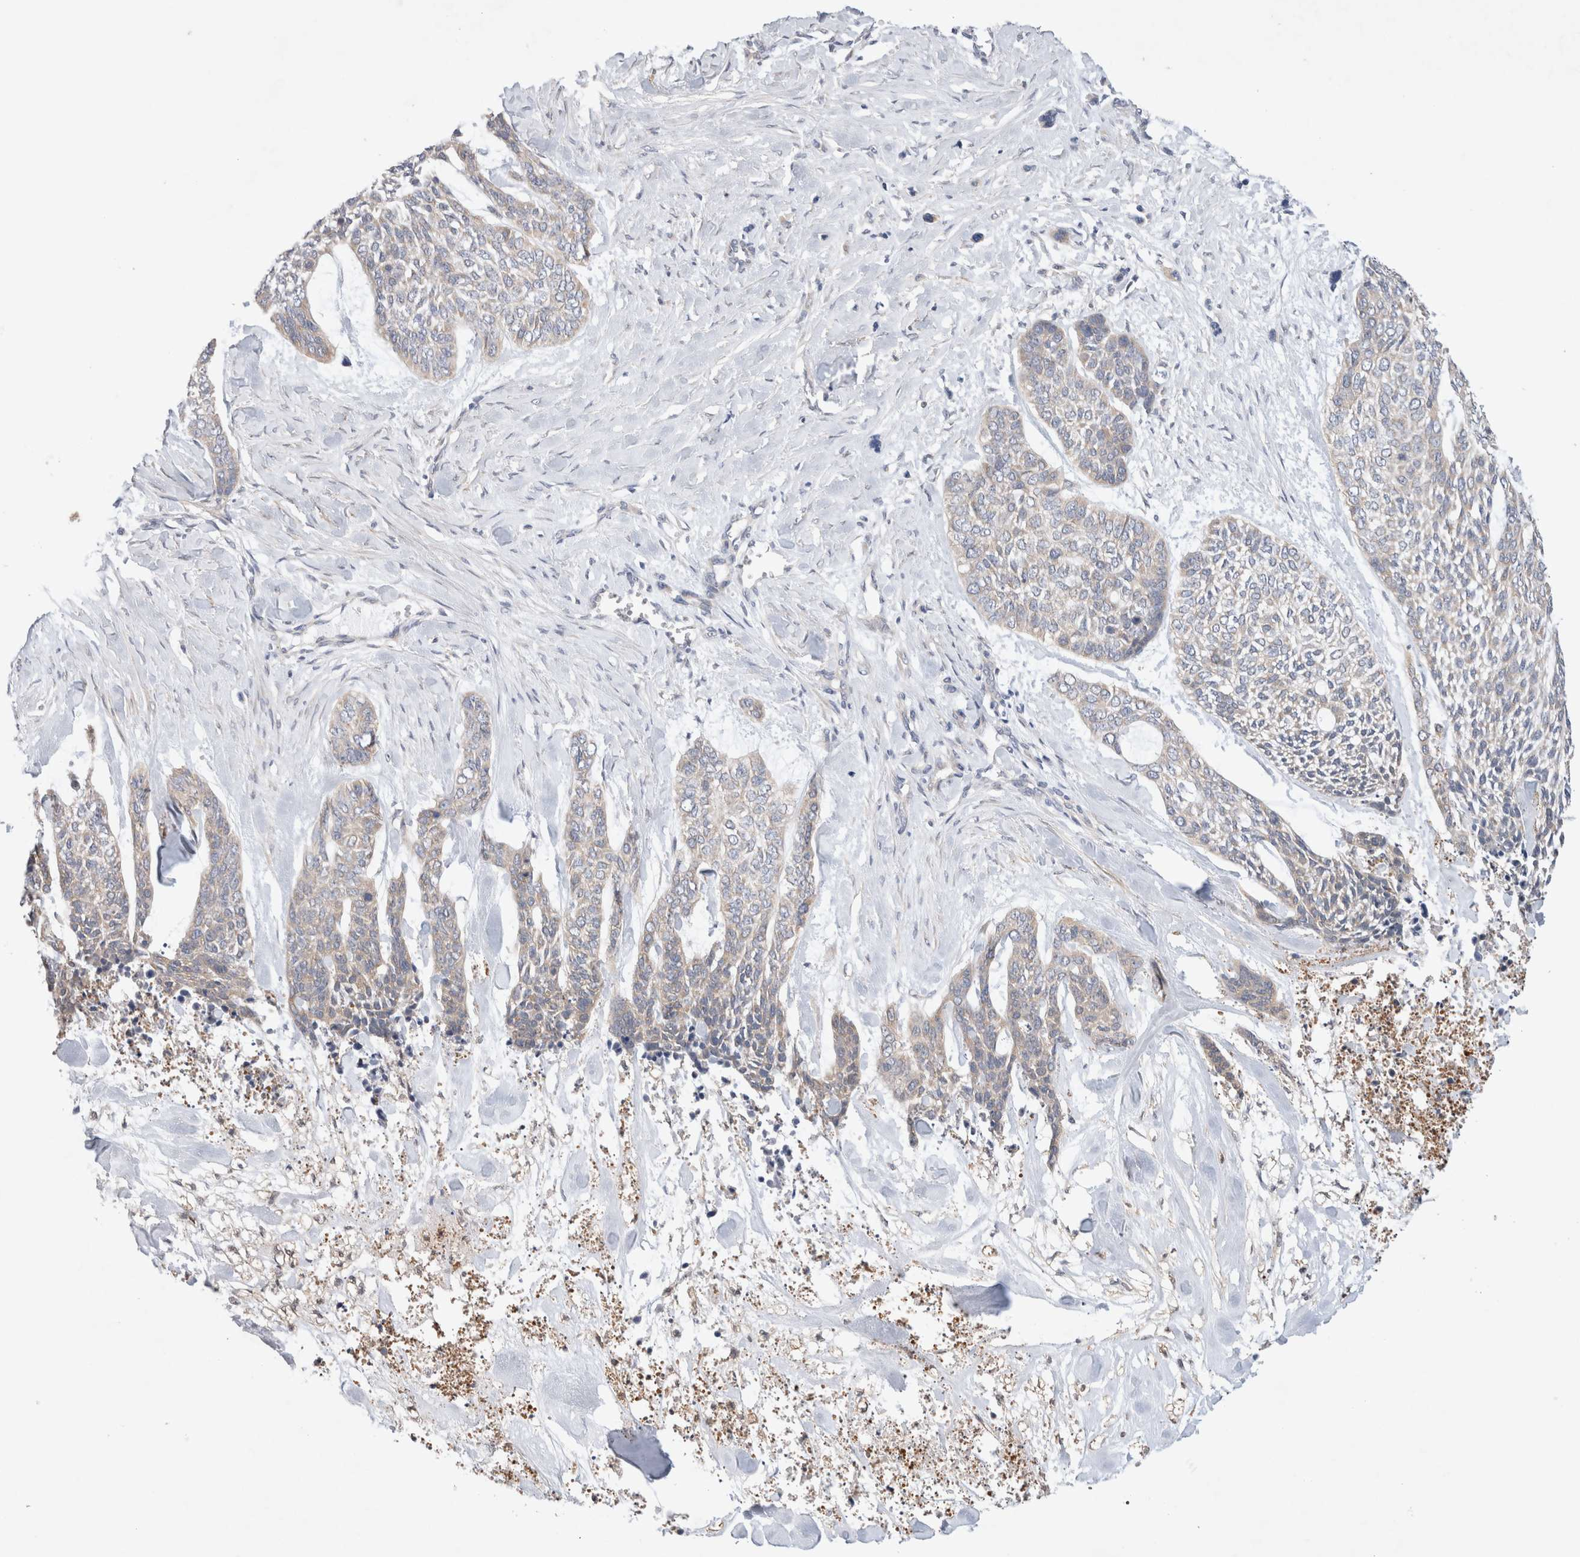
{"staining": {"intensity": "weak", "quantity": "<25%", "location": "cytoplasmic/membranous"}, "tissue": "skin cancer", "cell_type": "Tumor cells", "image_type": "cancer", "snomed": [{"axis": "morphology", "description": "Basal cell carcinoma"}, {"axis": "topography", "description": "Skin"}], "caption": "Protein analysis of skin cancer reveals no significant staining in tumor cells.", "gene": "IFT74", "patient": {"sex": "female", "age": 64}}